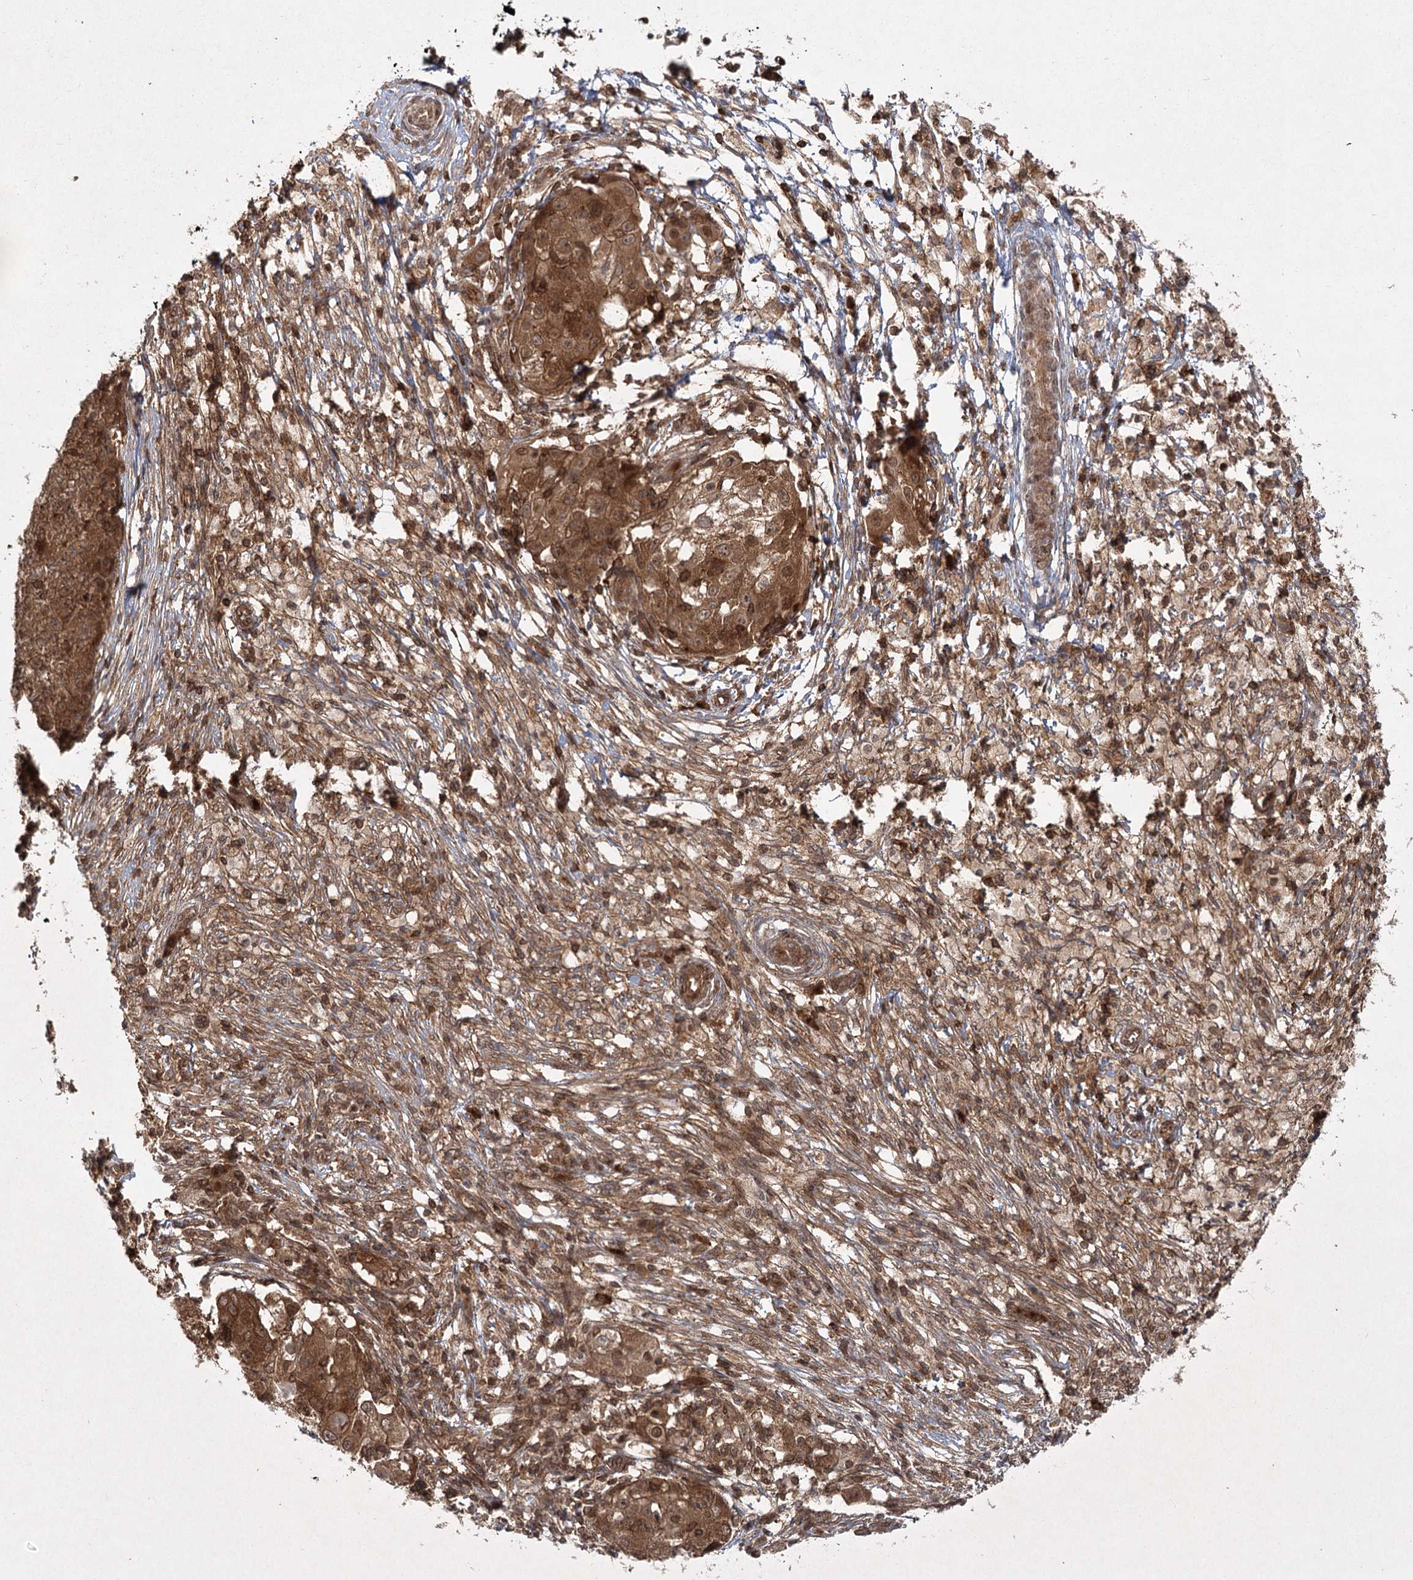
{"staining": {"intensity": "strong", "quantity": ">75%", "location": "cytoplasmic/membranous"}, "tissue": "ovarian cancer", "cell_type": "Tumor cells", "image_type": "cancer", "snomed": [{"axis": "morphology", "description": "Carcinoma, endometroid"}, {"axis": "topography", "description": "Ovary"}], "caption": "Tumor cells demonstrate high levels of strong cytoplasmic/membranous positivity in approximately >75% of cells in human ovarian cancer.", "gene": "MDFIC", "patient": {"sex": "female", "age": 42}}